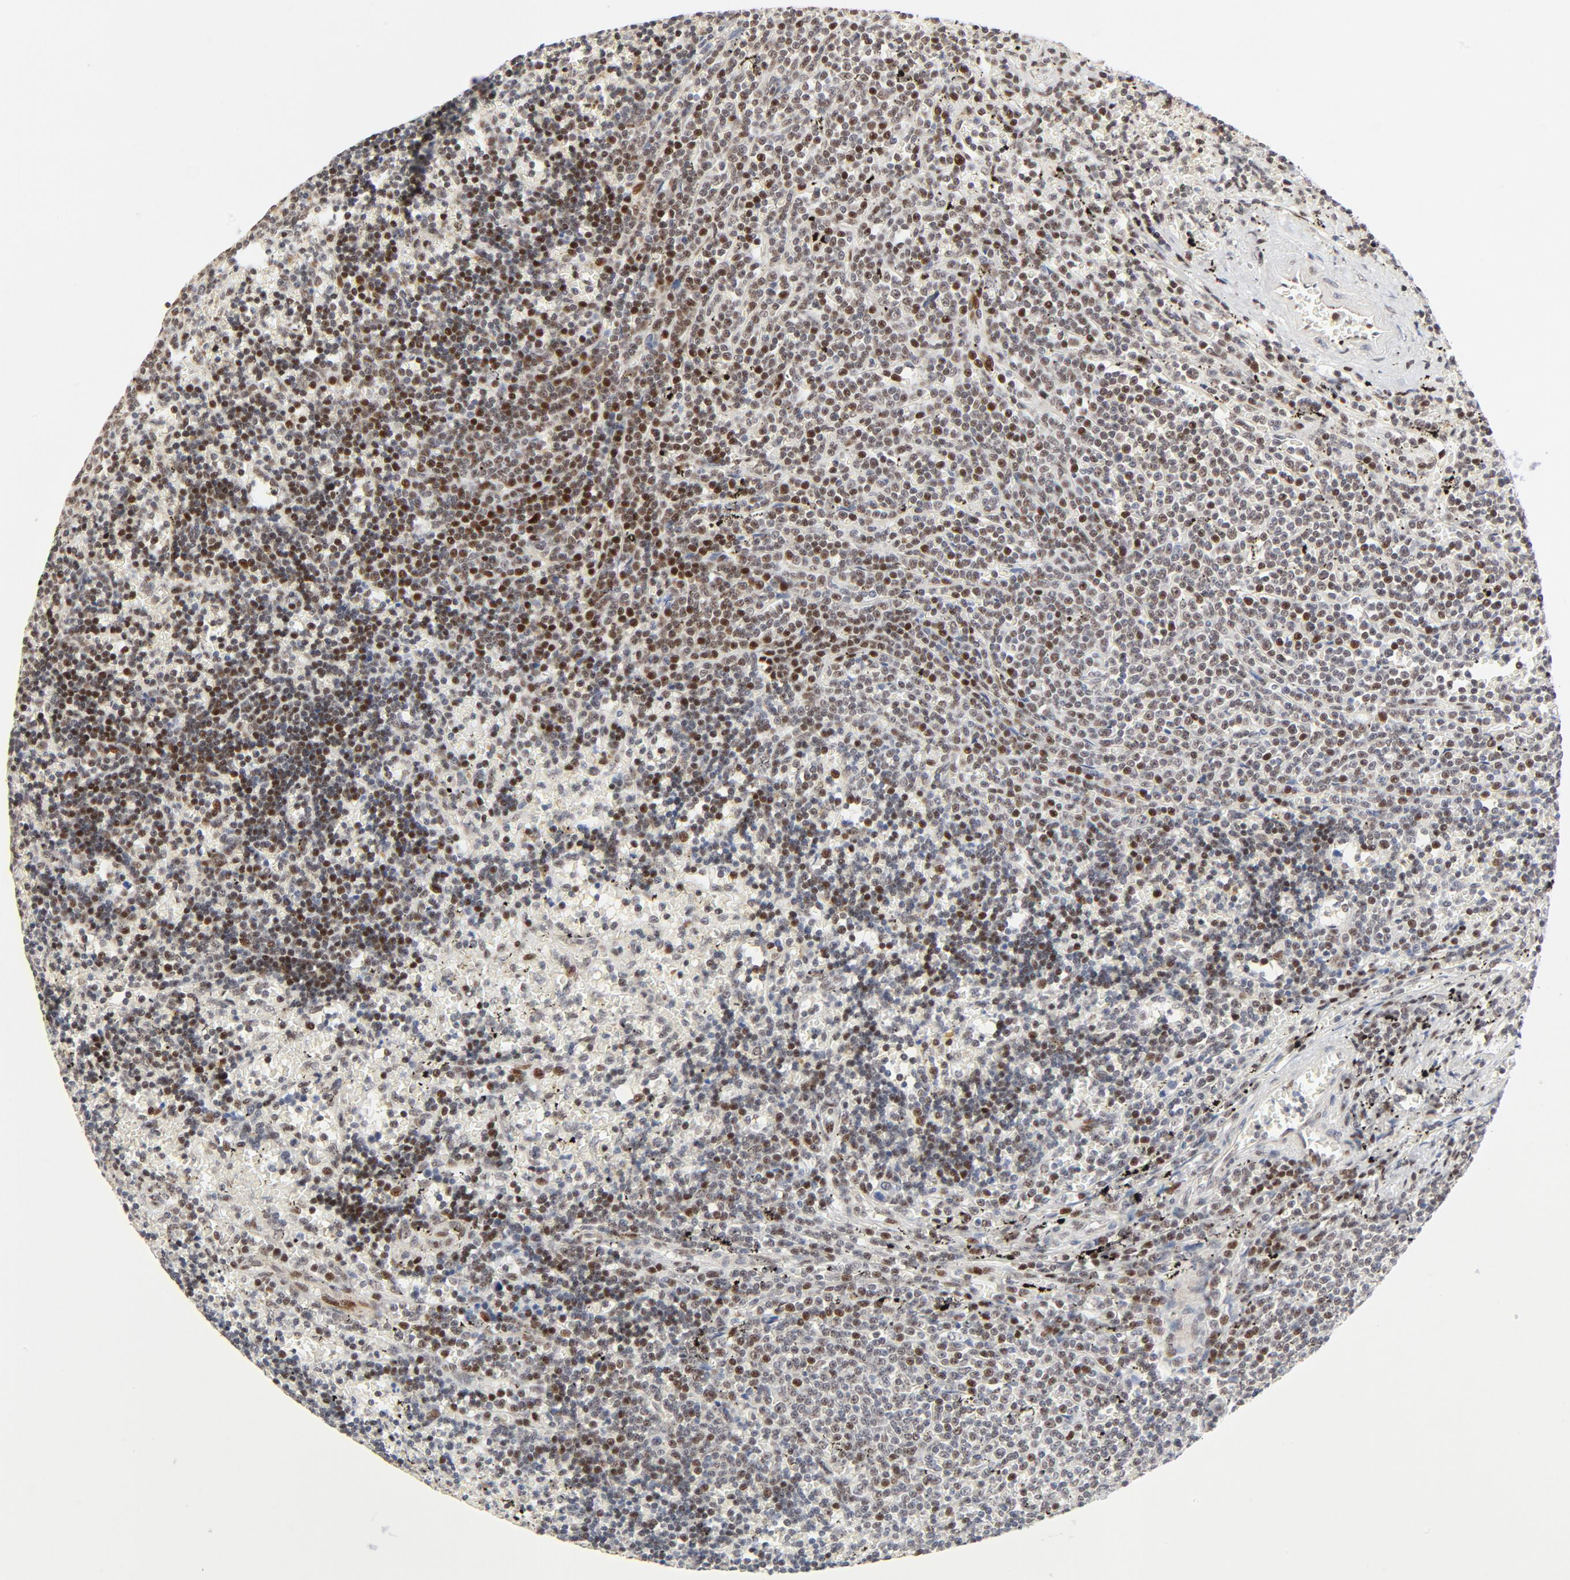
{"staining": {"intensity": "moderate", "quantity": ">75%", "location": "nuclear"}, "tissue": "lymphoma", "cell_type": "Tumor cells", "image_type": "cancer", "snomed": [{"axis": "morphology", "description": "Malignant lymphoma, non-Hodgkin's type, Low grade"}, {"axis": "topography", "description": "Lymph node"}], "caption": "Lymphoma was stained to show a protein in brown. There is medium levels of moderate nuclear expression in about >75% of tumor cells.", "gene": "GTF2I", "patient": {"sex": "female", "age": 67}}